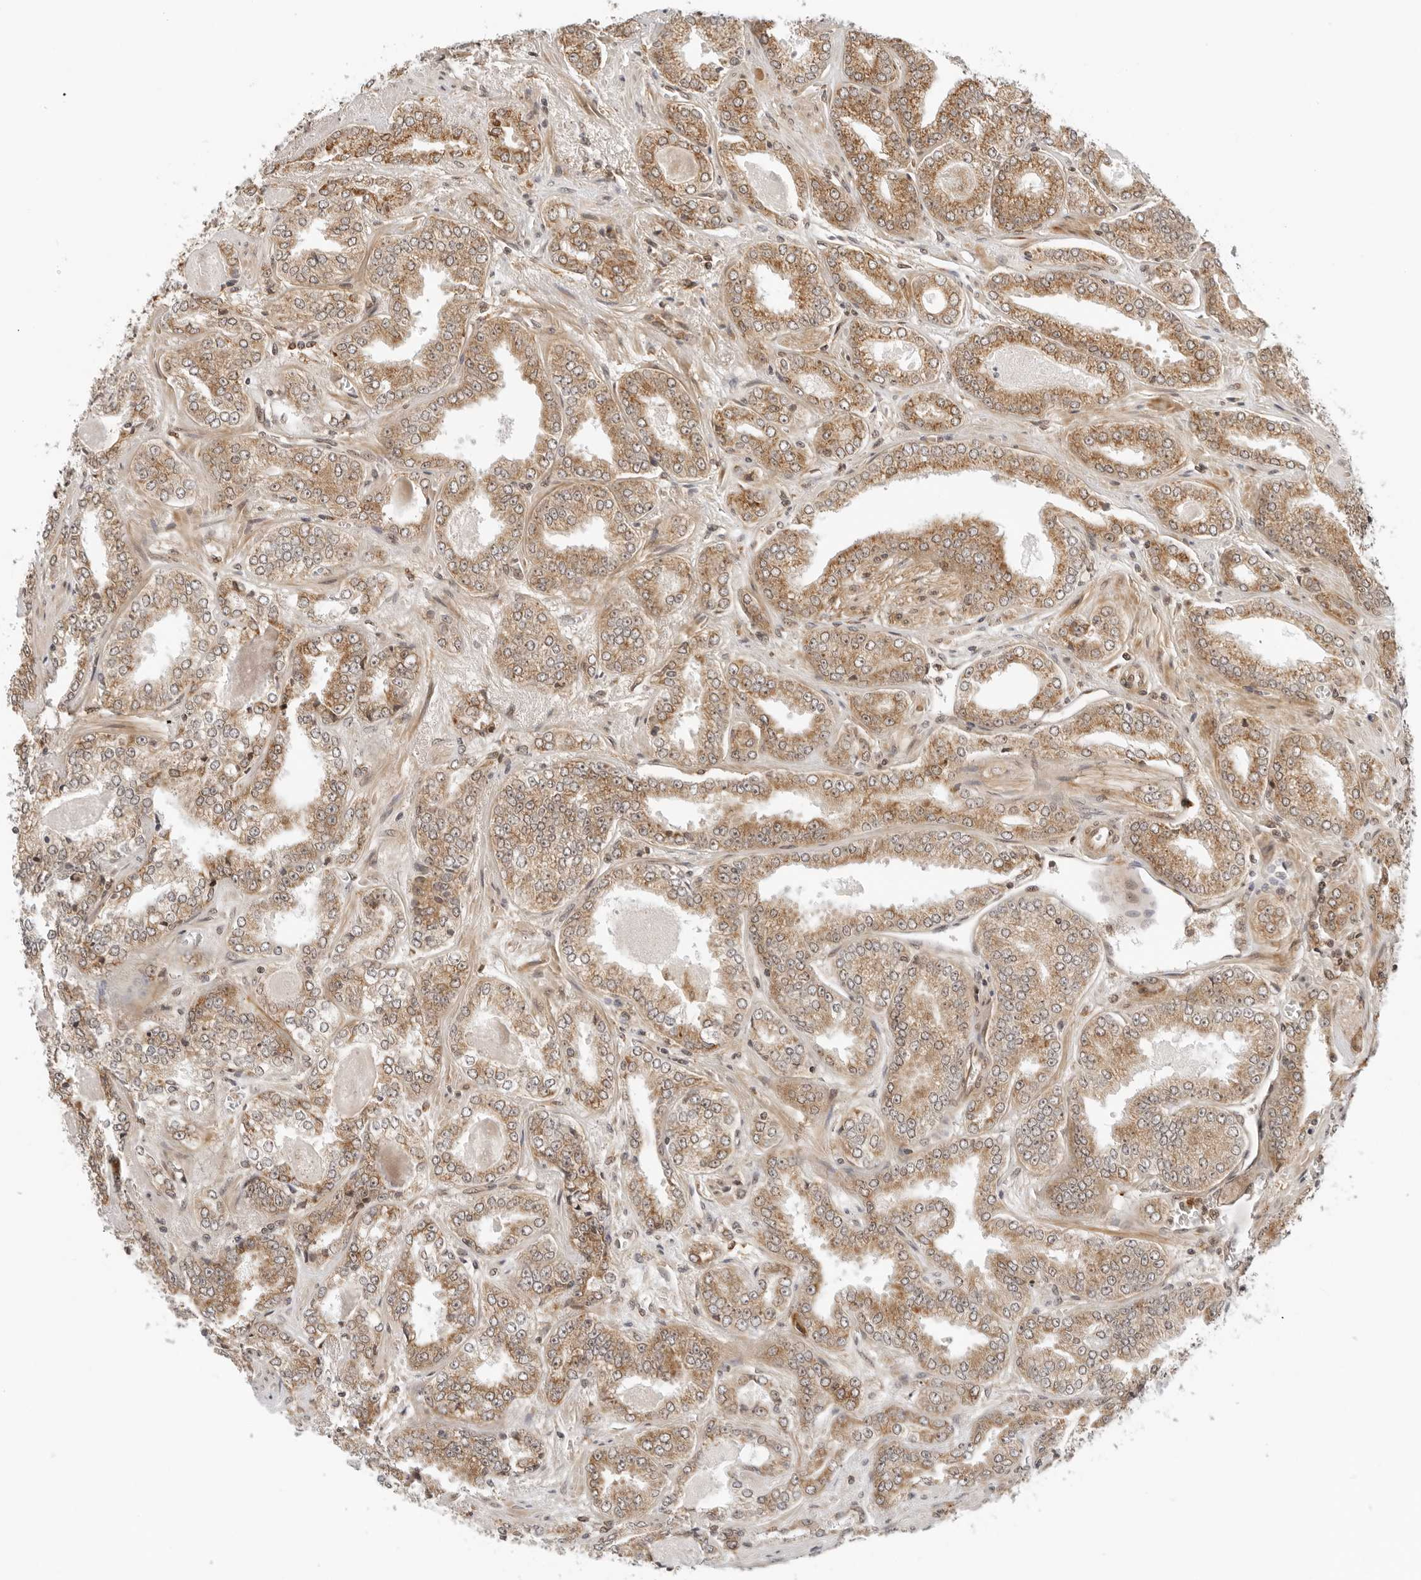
{"staining": {"intensity": "moderate", "quantity": ">75%", "location": "cytoplasmic/membranous"}, "tissue": "prostate cancer", "cell_type": "Tumor cells", "image_type": "cancer", "snomed": [{"axis": "morphology", "description": "Adenocarcinoma, High grade"}, {"axis": "topography", "description": "Prostate"}], "caption": "Brown immunohistochemical staining in human prostate adenocarcinoma (high-grade) demonstrates moderate cytoplasmic/membranous positivity in about >75% of tumor cells.", "gene": "RC3H1", "patient": {"sex": "male", "age": 71}}